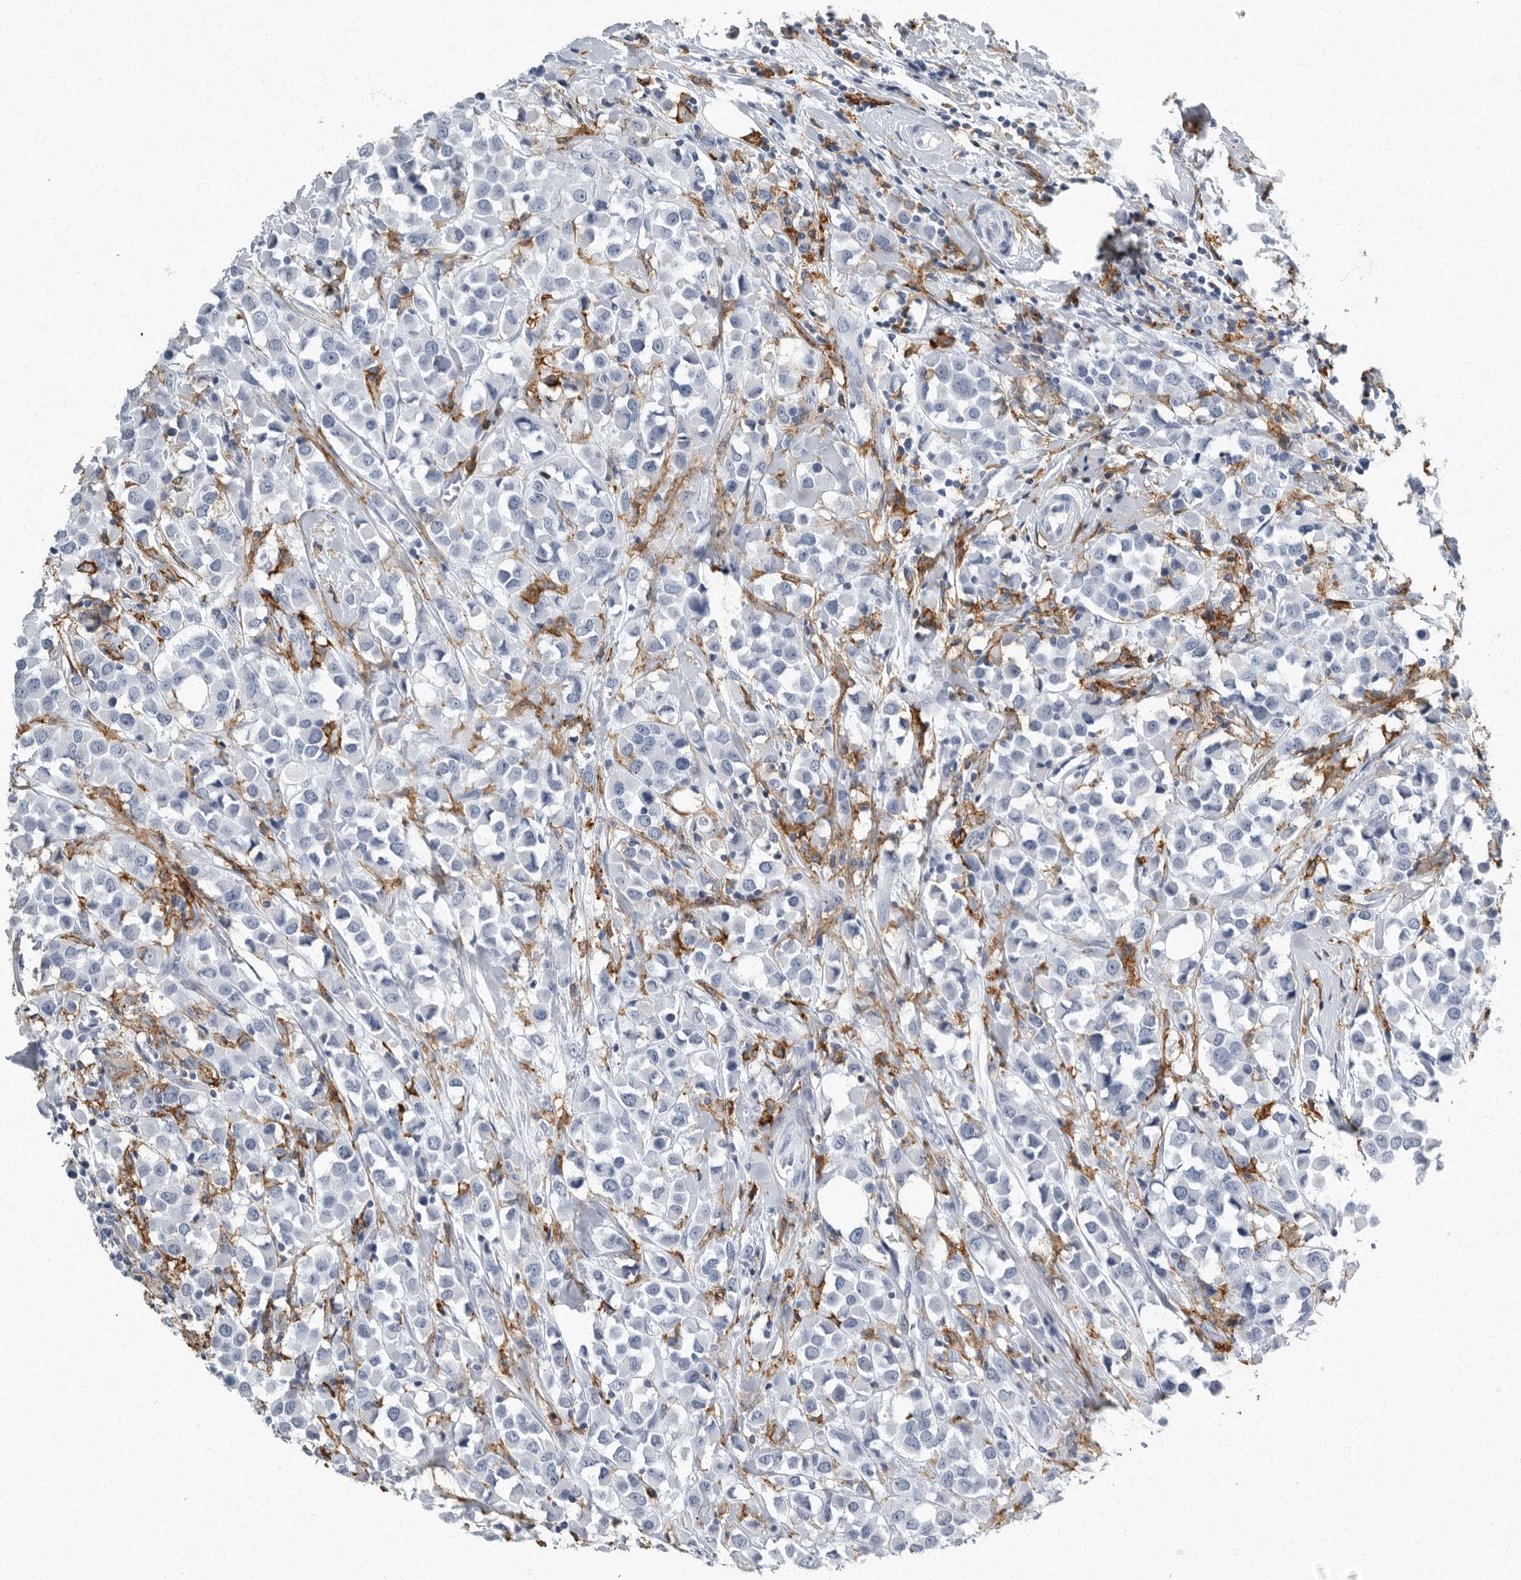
{"staining": {"intensity": "negative", "quantity": "none", "location": "none"}, "tissue": "breast cancer", "cell_type": "Tumor cells", "image_type": "cancer", "snomed": [{"axis": "morphology", "description": "Duct carcinoma"}, {"axis": "topography", "description": "Breast"}], "caption": "DAB immunohistochemical staining of human breast cancer demonstrates no significant staining in tumor cells.", "gene": "FCER1G", "patient": {"sex": "female", "age": 61}}